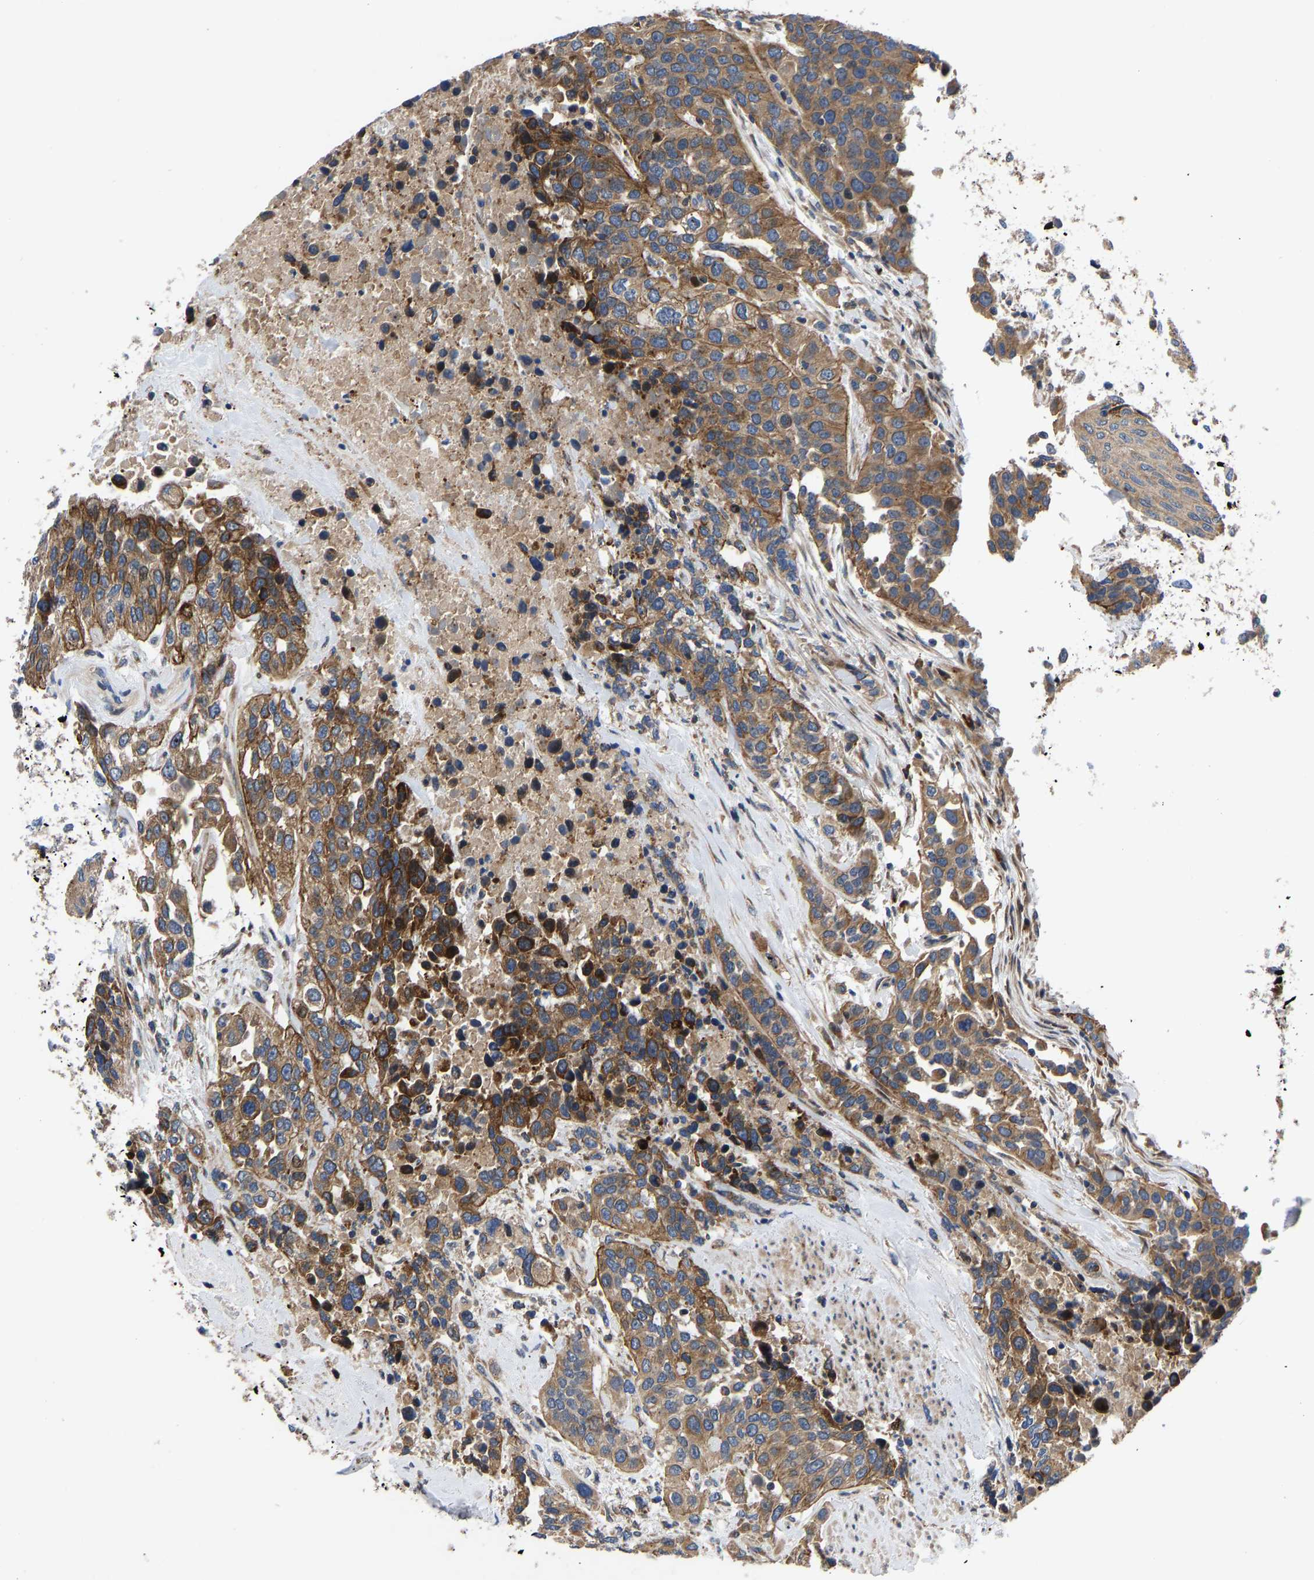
{"staining": {"intensity": "moderate", "quantity": ">75%", "location": "cytoplasmic/membranous"}, "tissue": "urothelial cancer", "cell_type": "Tumor cells", "image_type": "cancer", "snomed": [{"axis": "morphology", "description": "Urothelial carcinoma, High grade"}, {"axis": "topography", "description": "Urinary bladder"}], "caption": "Moderate cytoplasmic/membranous positivity is appreciated in approximately >75% of tumor cells in urothelial carcinoma (high-grade).", "gene": "TMEM38B", "patient": {"sex": "female", "age": 80}}